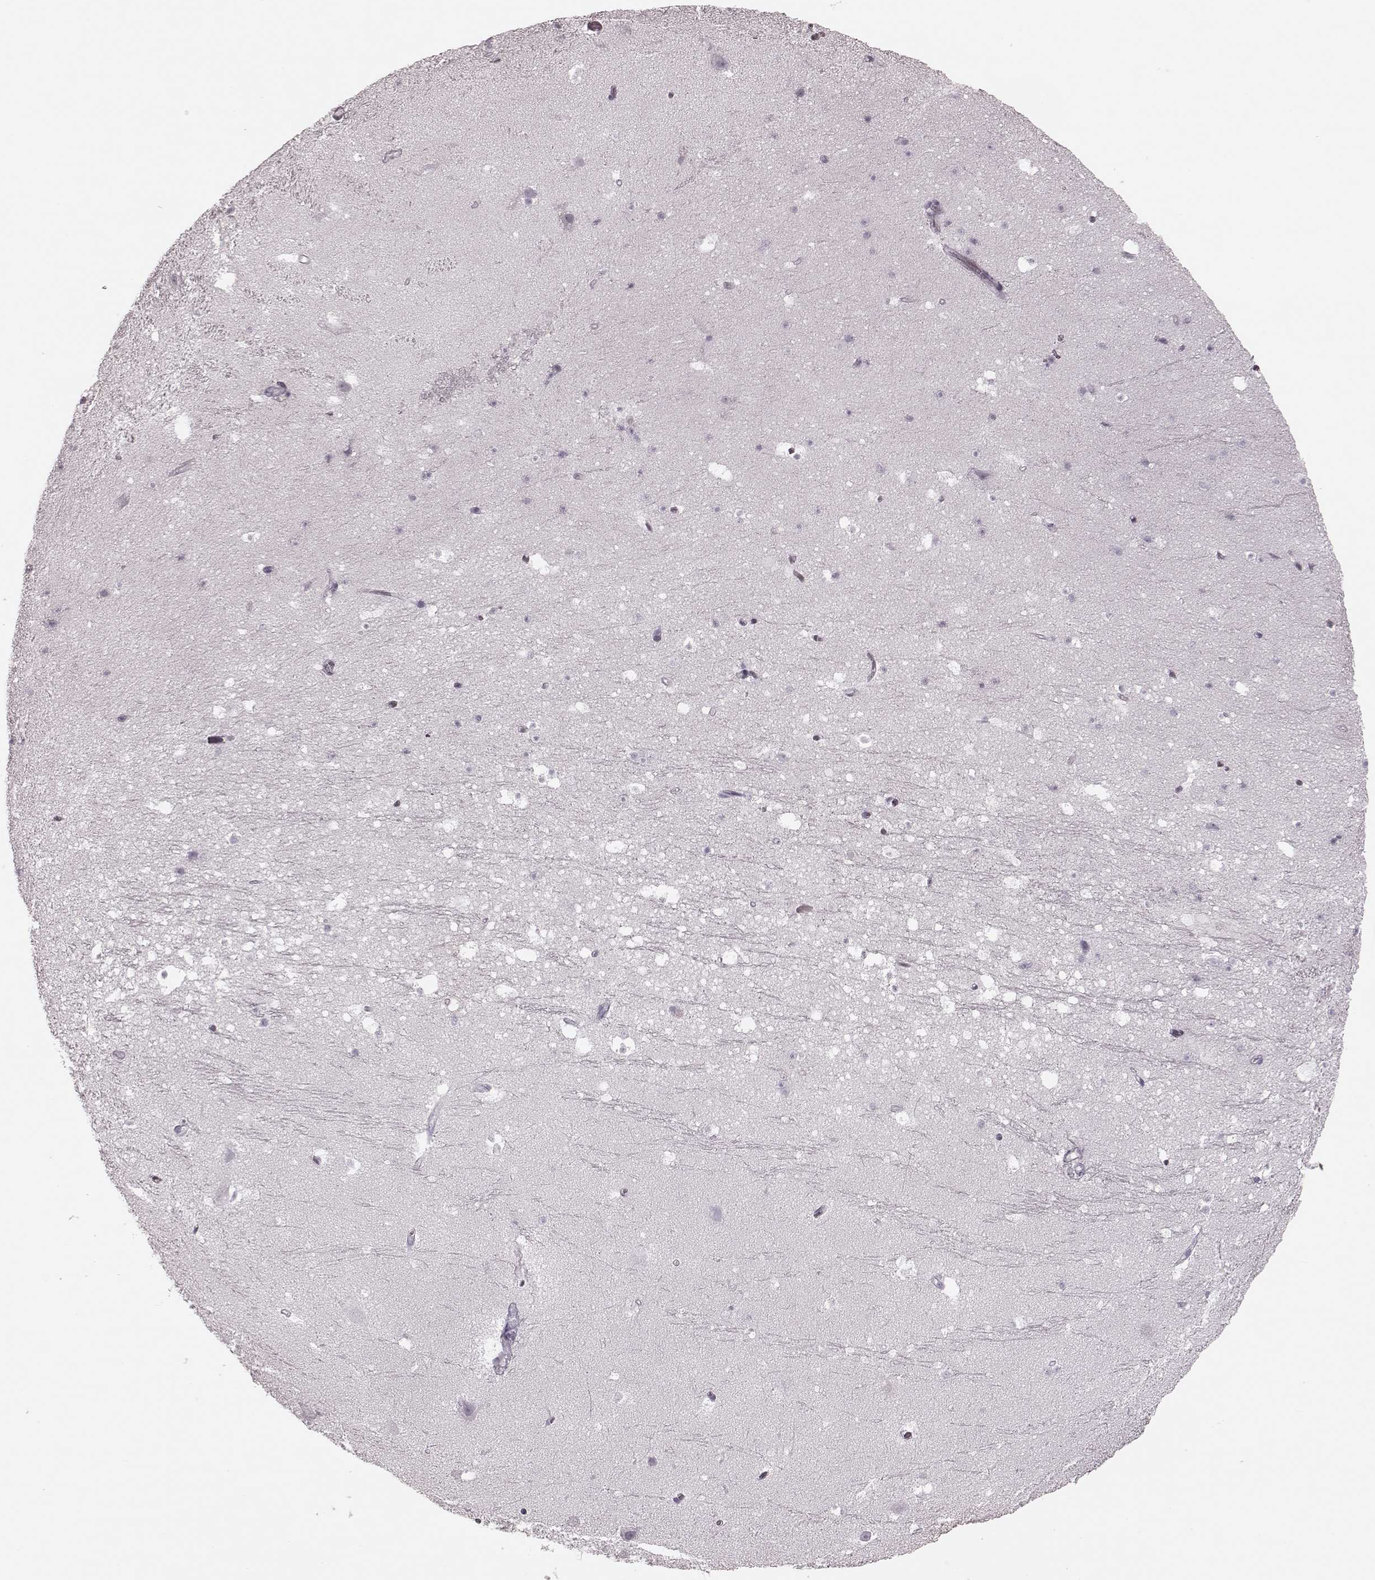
{"staining": {"intensity": "negative", "quantity": "none", "location": "none"}, "tissue": "hippocampus", "cell_type": "Glial cells", "image_type": "normal", "snomed": [{"axis": "morphology", "description": "Normal tissue, NOS"}, {"axis": "topography", "description": "Hippocampus"}], "caption": "Immunohistochemistry photomicrograph of benign hippocampus: human hippocampus stained with DAB (3,3'-diaminobenzidine) exhibits no significant protein expression in glial cells.", "gene": "TRPM1", "patient": {"sex": "male", "age": 26}}